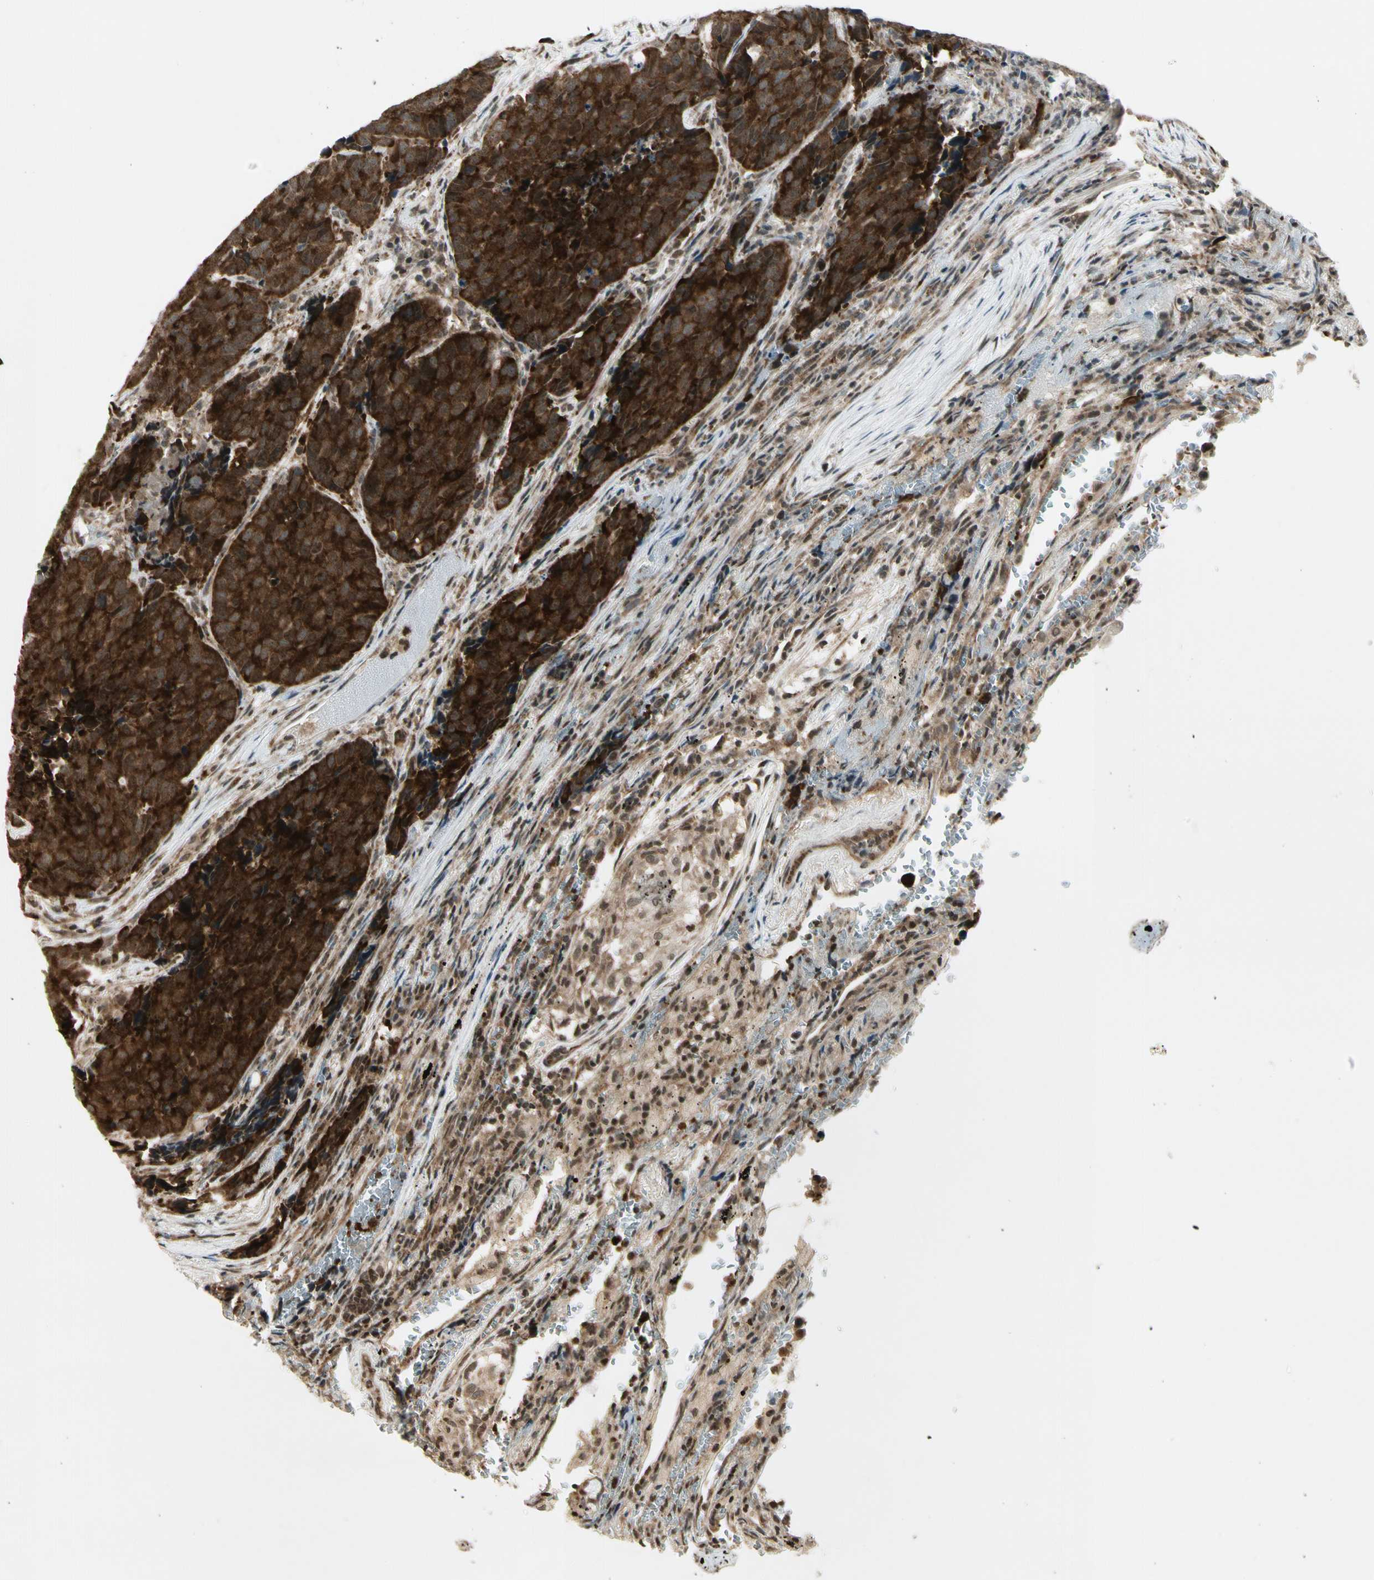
{"staining": {"intensity": "strong", "quantity": ">75%", "location": "cytoplasmic/membranous"}, "tissue": "carcinoid", "cell_type": "Tumor cells", "image_type": "cancer", "snomed": [{"axis": "morphology", "description": "Carcinoid, malignant, NOS"}, {"axis": "topography", "description": "Lung"}], "caption": "IHC staining of carcinoid (malignant), which shows high levels of strong cytoplasmic/membranous positivity in about >75% of tumor cells indicating strong cytoplasmic/membranous protein staining. The staining was performed using DAB (brown) for protein detection and nuclei were counterstained in hematoxylin (blue).", "gene": "SMN2", "patient": {"sex": "male", "age": 60}}